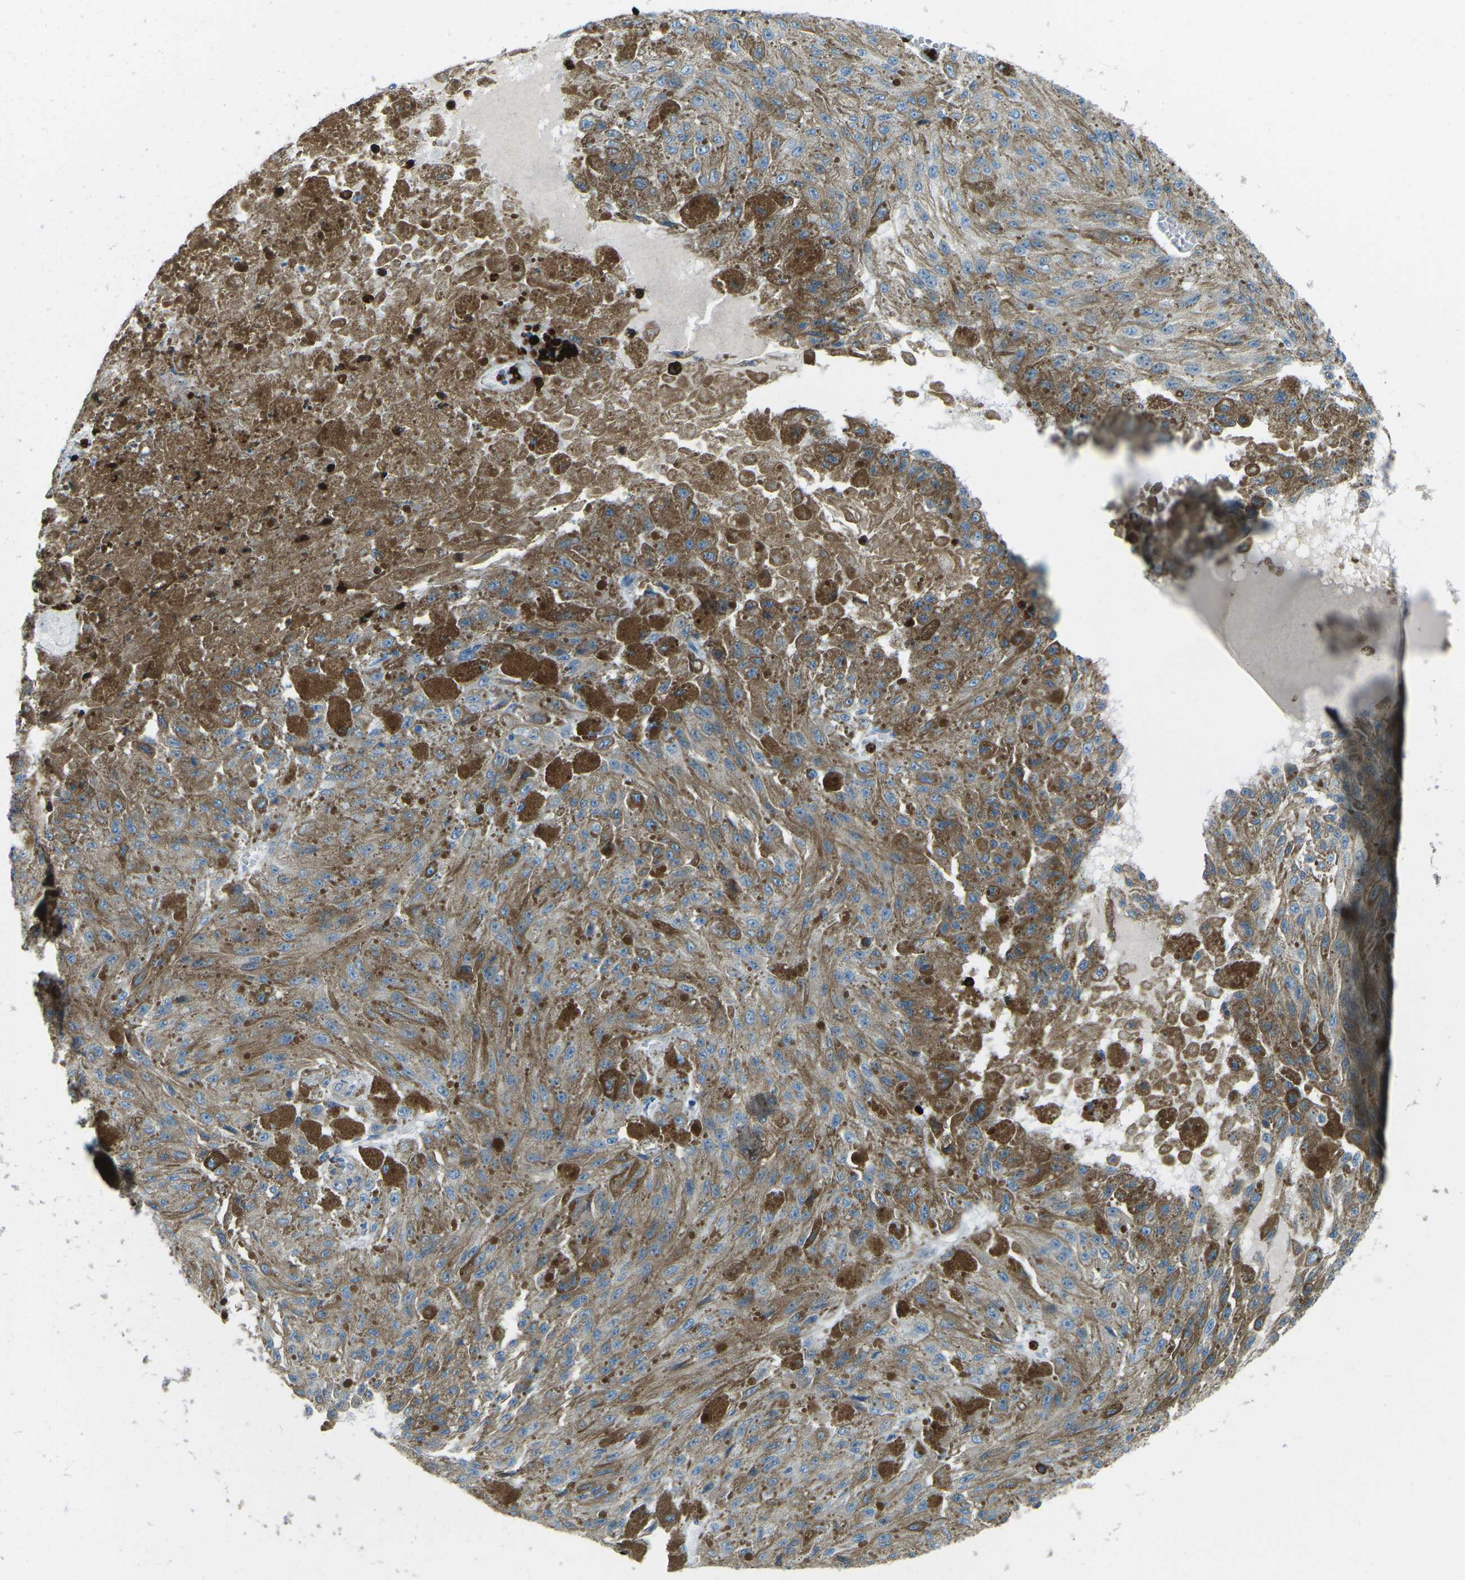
{"staining": {"intensity": "moderate", "quantity": ">75%", "location": "cytoplasmic/membranous"}, "tissue": "melanoma", "cell_type": "Tumor cells", "image_type": "cancer", "snomed": [{"axis": "morphology", "description": "Malignant melanoma, NOS"}, {"axis": "topography", "description": "Other"}], "caption": "A medium amount of moderate cytoplasmic/membranous expression is present in approximately >75% of tumor cells in malignant melanoma tissue.", "gene": "FCN1", "patient": {"sex": "male", "age": 79}}